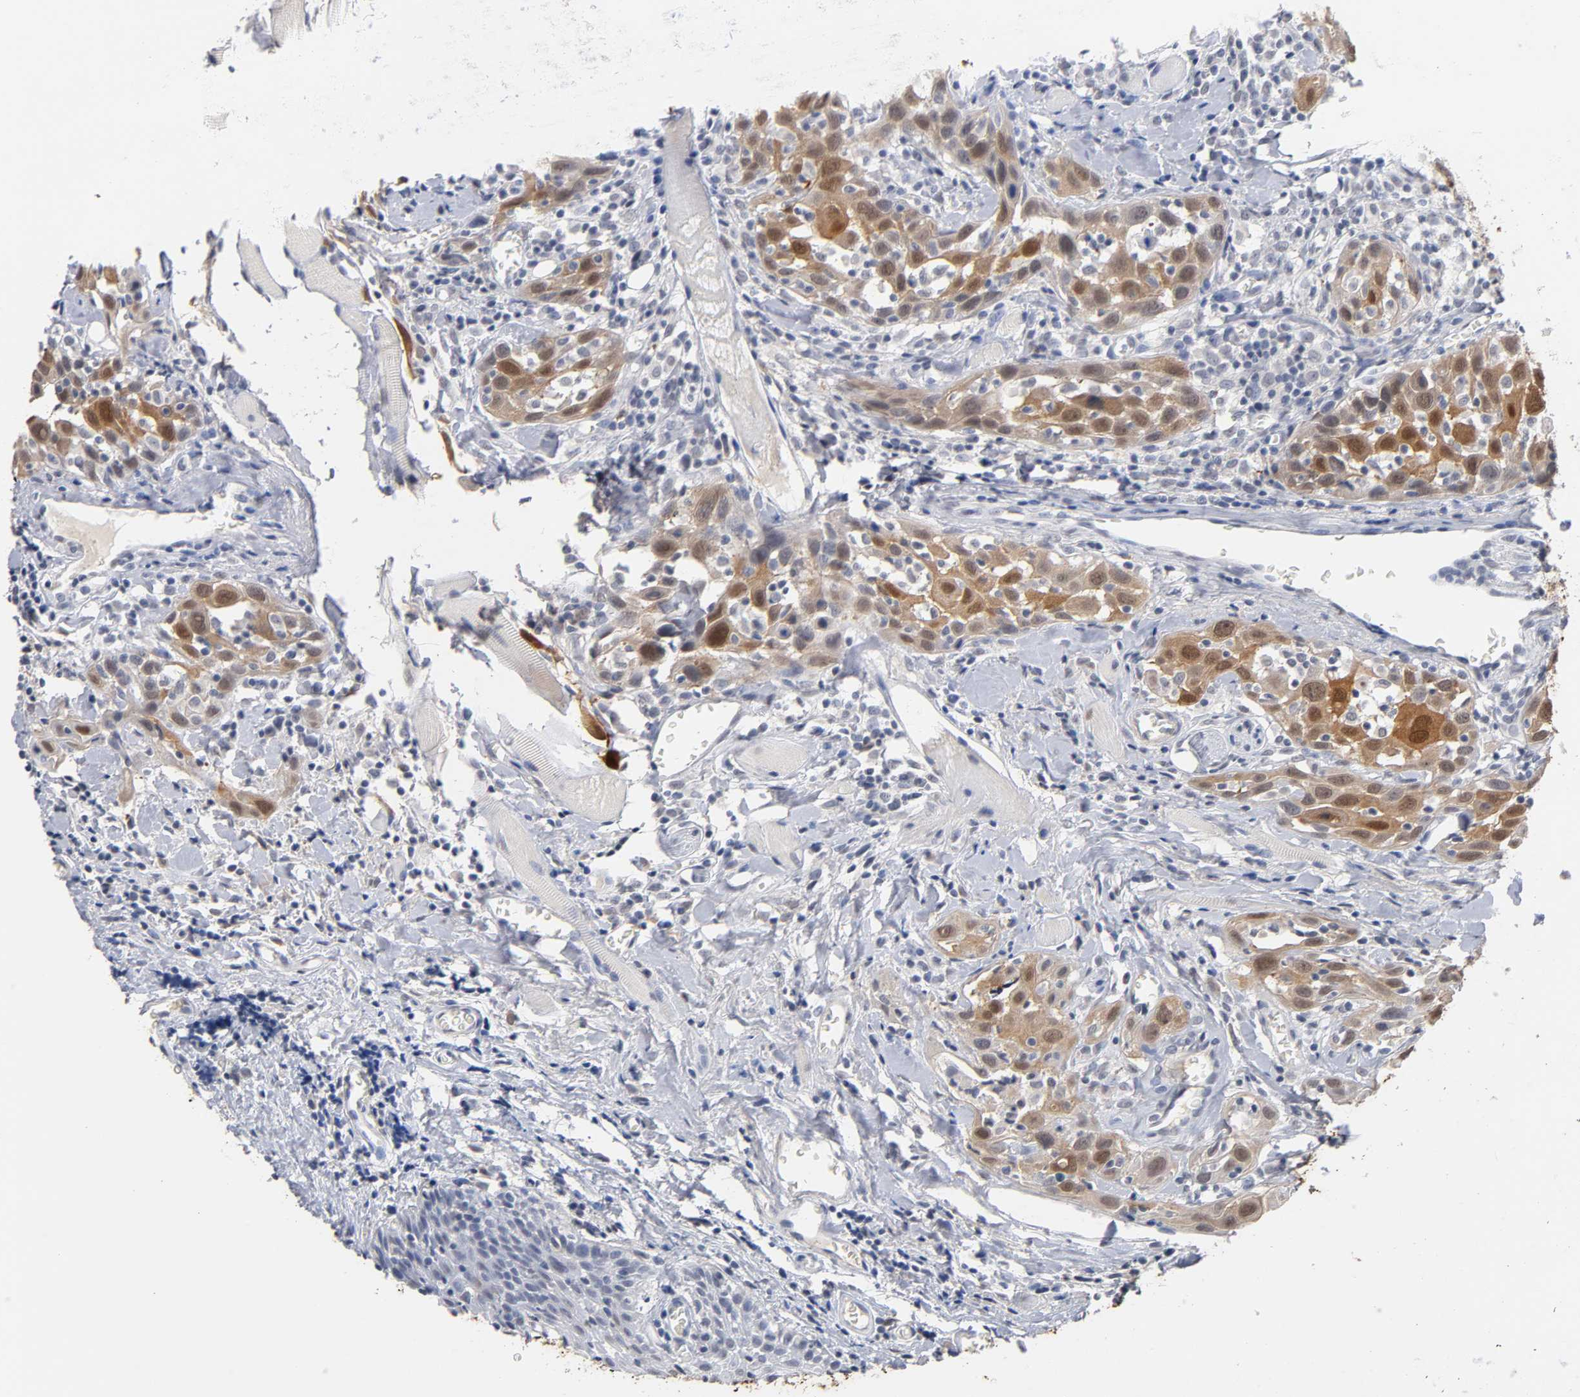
{"staining": {"intensity": "moderate", "quantity": ">75%", "location": "cytoplasmic/membranous,nuclear"}, "tissue": "head and neck cancer", "cell_type": "Tumor cells", "image_type": "cancer", "snomed": [{"axis": "morphology", "description": "Squamous cell carcinoma, NOS"}, {"axis": "topography", "description": "Oral tissue"}, {"axis": "topography", "description": "Head-Neck"}], "caption": "Approximately >75% of tumor cells in human head and neck cancer (squamous cell carcinoma) reveal moderate cytoplasmic/membranous and nuclear protein staining as visualized by brown immunohistochemical staining.", "gene": "CRABP2", "patient": {"sex": "female", "age": 50}}